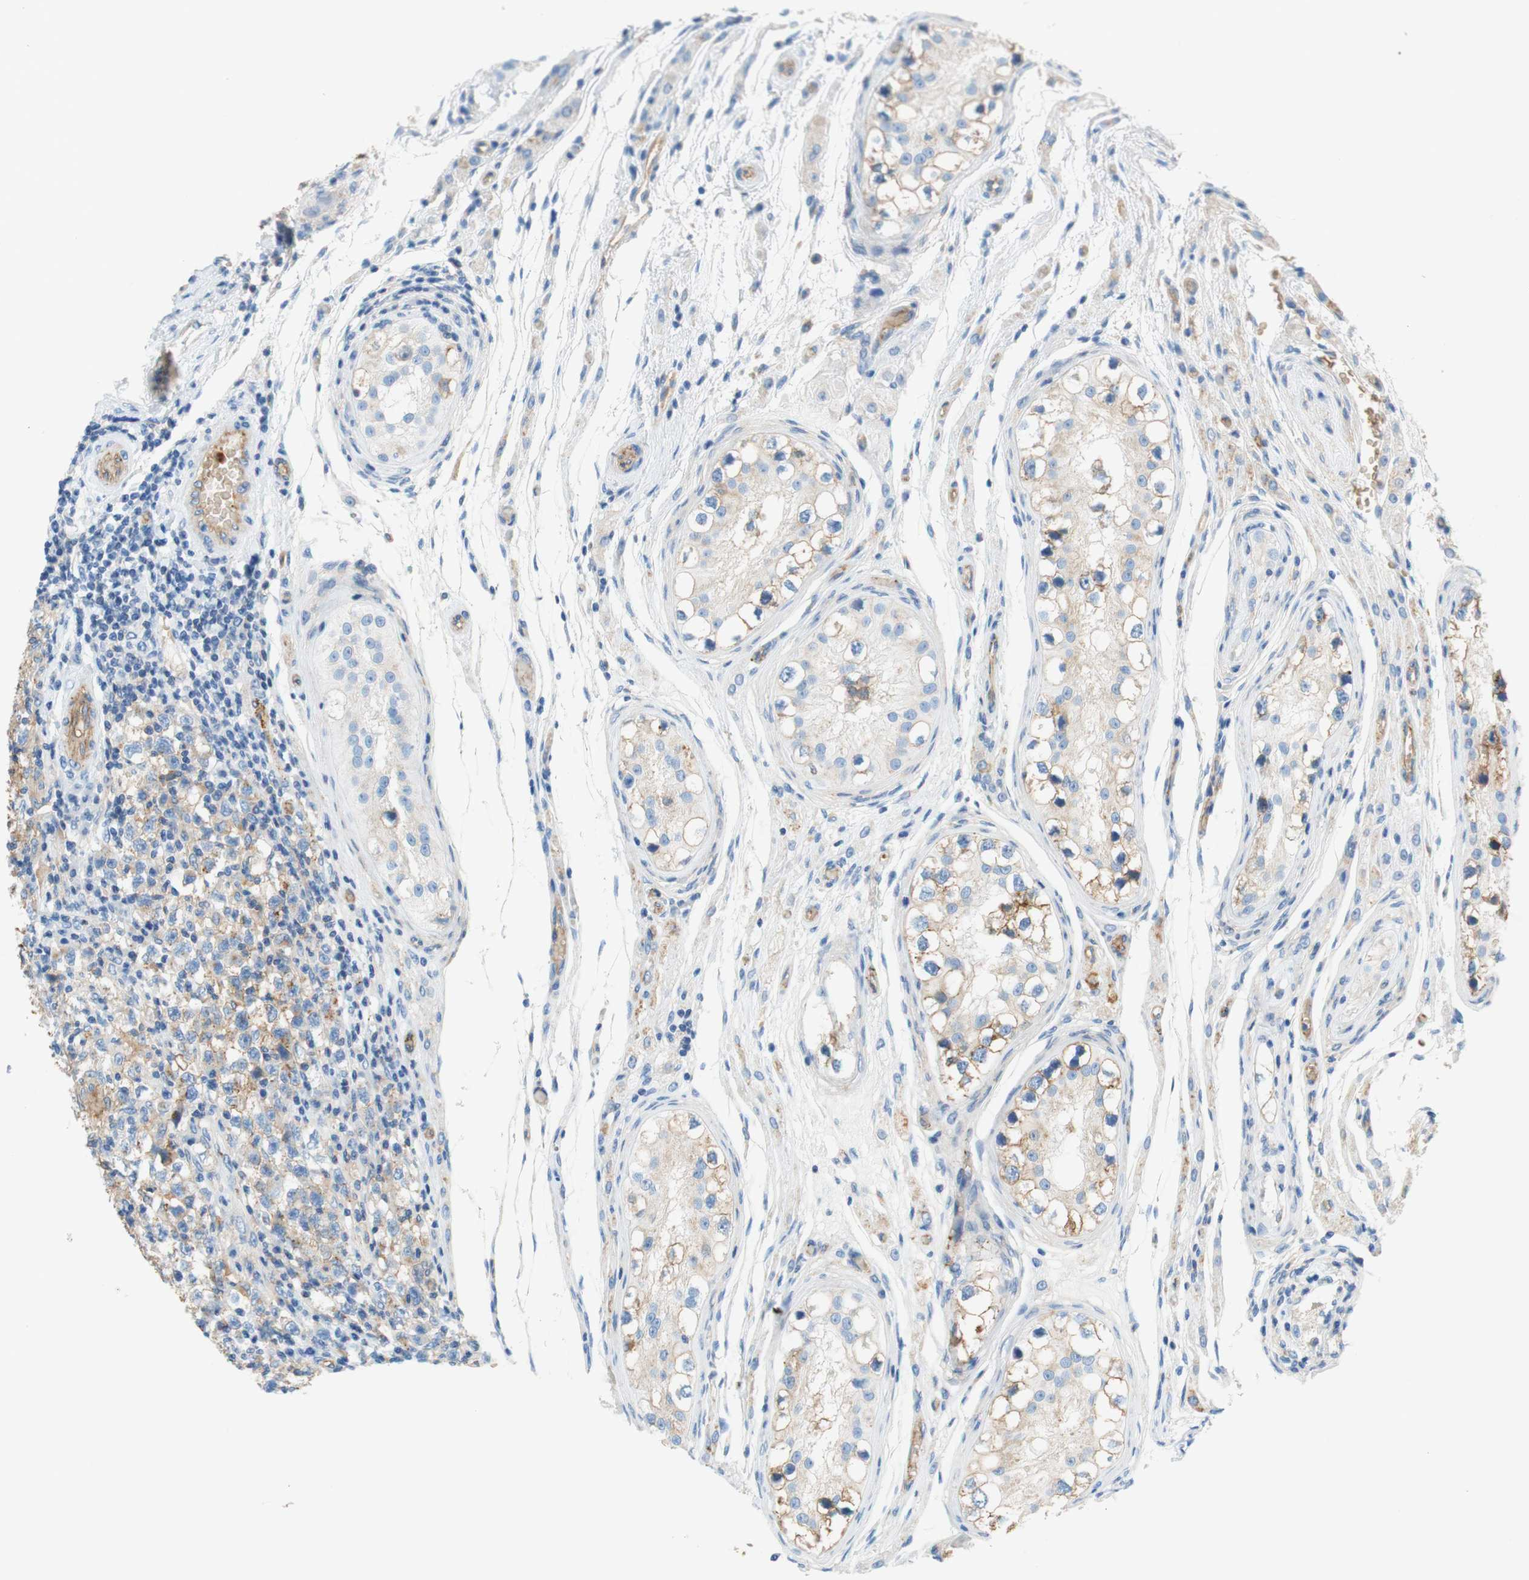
{"staining": {"intensity": "weak", "quantity": "25%-75%", "location": "cytoplasmic/membranous"}, "tissue": "testis cancer", "cell_type": "Tumor cells", "image_type": "cancer", "snomed": [{"axis": "morphology", "description": "Carcinoma, Embryonal, NOS"}, {"axis": "topography", "description": "Testis"}], "caption": "Tumor cells reveal weak cytoplasmic/membranous staining in approximately 25%-75% of cells in testis cancer (embryonal carcinoma). (DAB IHC with brightfield microscopy, high magnification).", "gene": "STOM", "patient": {"sex": "male", "age": 21}}